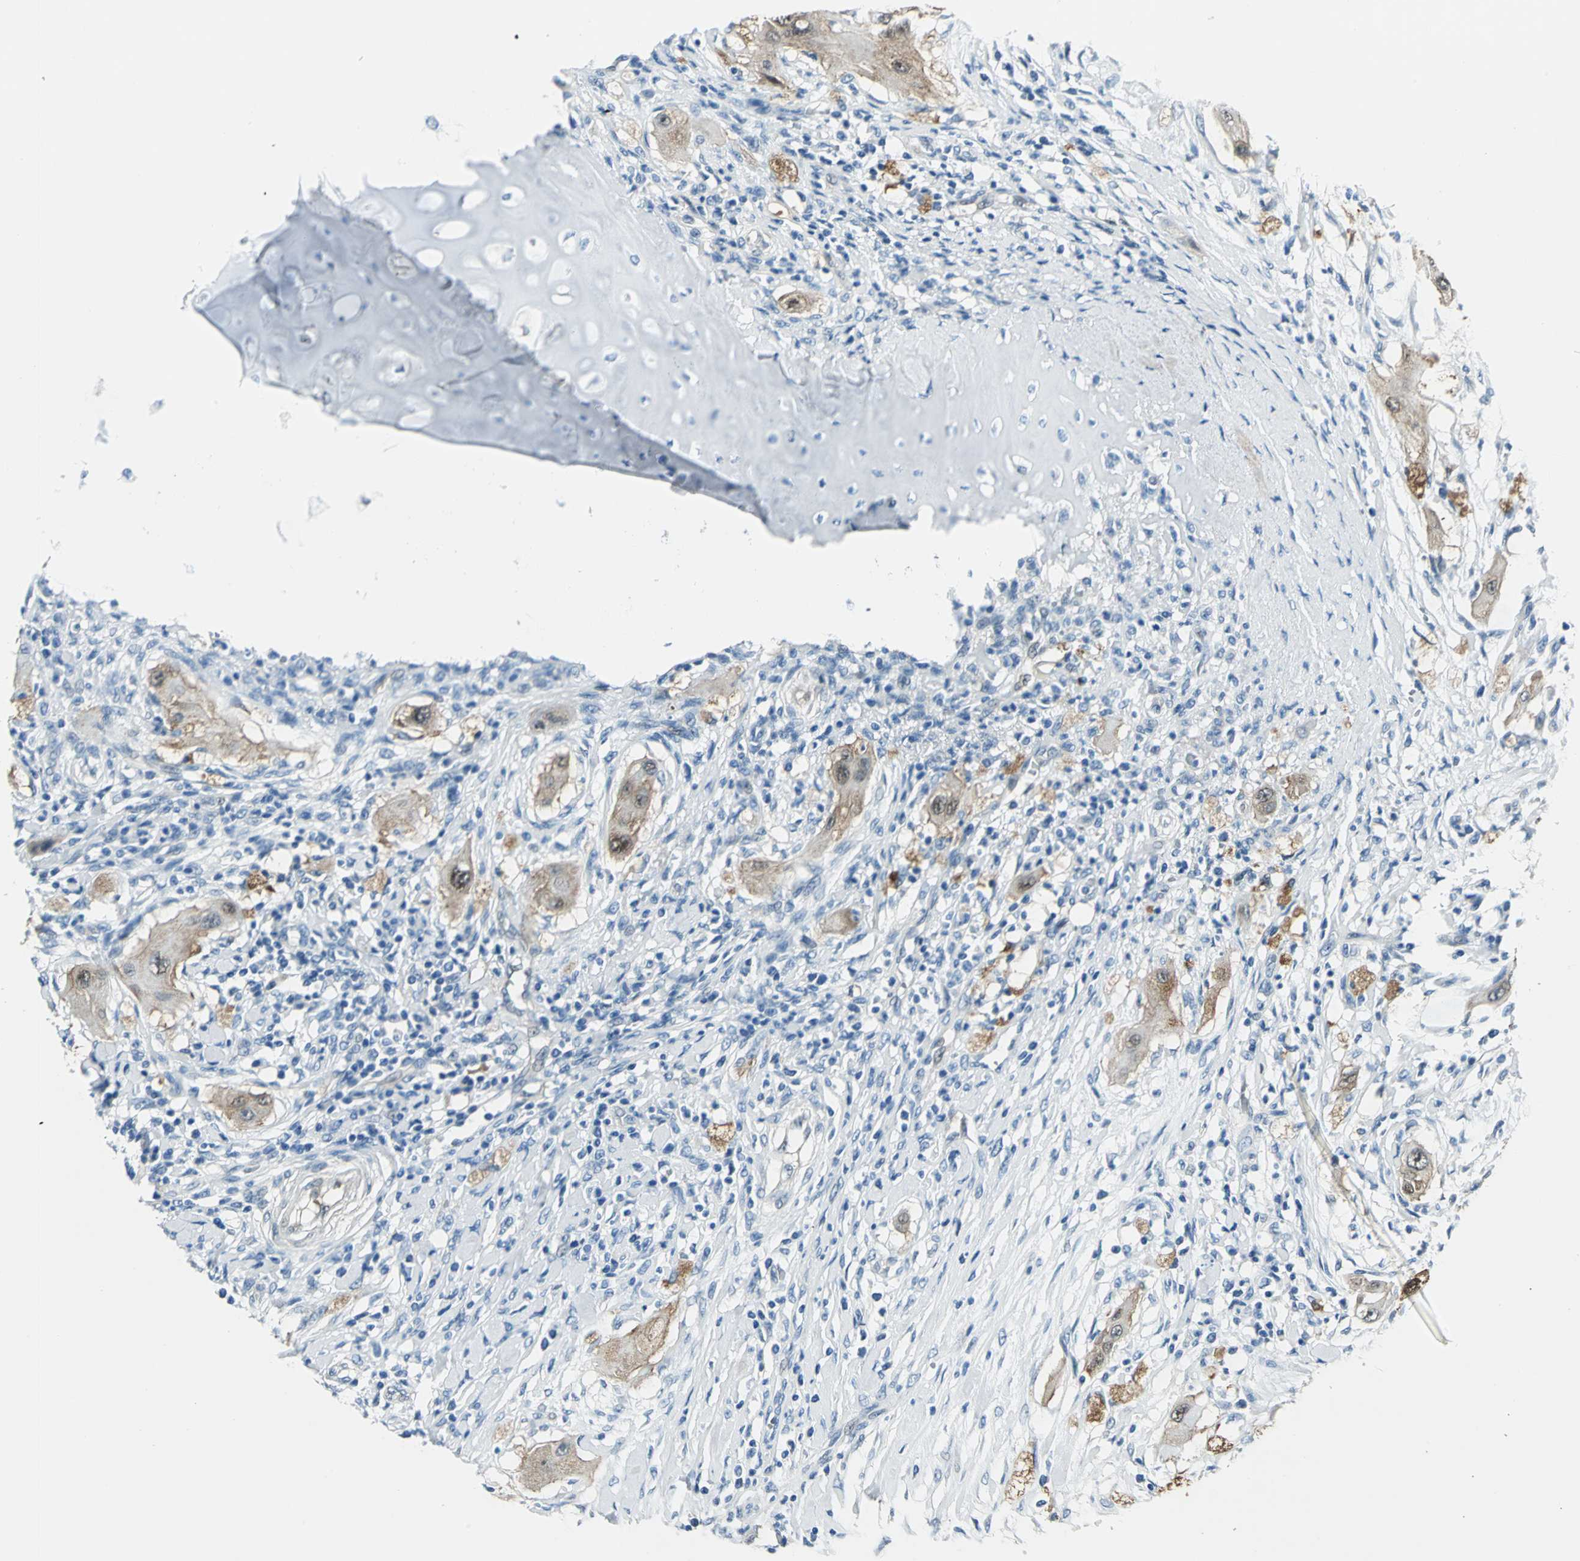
{"staining": {"intensity": "weak", "quantity": "<25%", "location": "cytoplasmic/membranous"}, "tissue": "lung cancer", "cell_type": "Tumor cells", "image_type": "cancer", "snomed": [{"axis": "morphology", "description": "Squamous cell carcinoma, NOS"}, {"axis": "topography", "description": "Lung"}], "caption": "Immunohistochemistry of lung cancer (squamous cell carcinoma) exhibits no positivity in tumor cells. The staining is performed using DAB brown chromogen with nuclei counter-stained in using hematoxylin.", "gene": "HSPB1", "patient": {"sex": "female", "age": 47}}